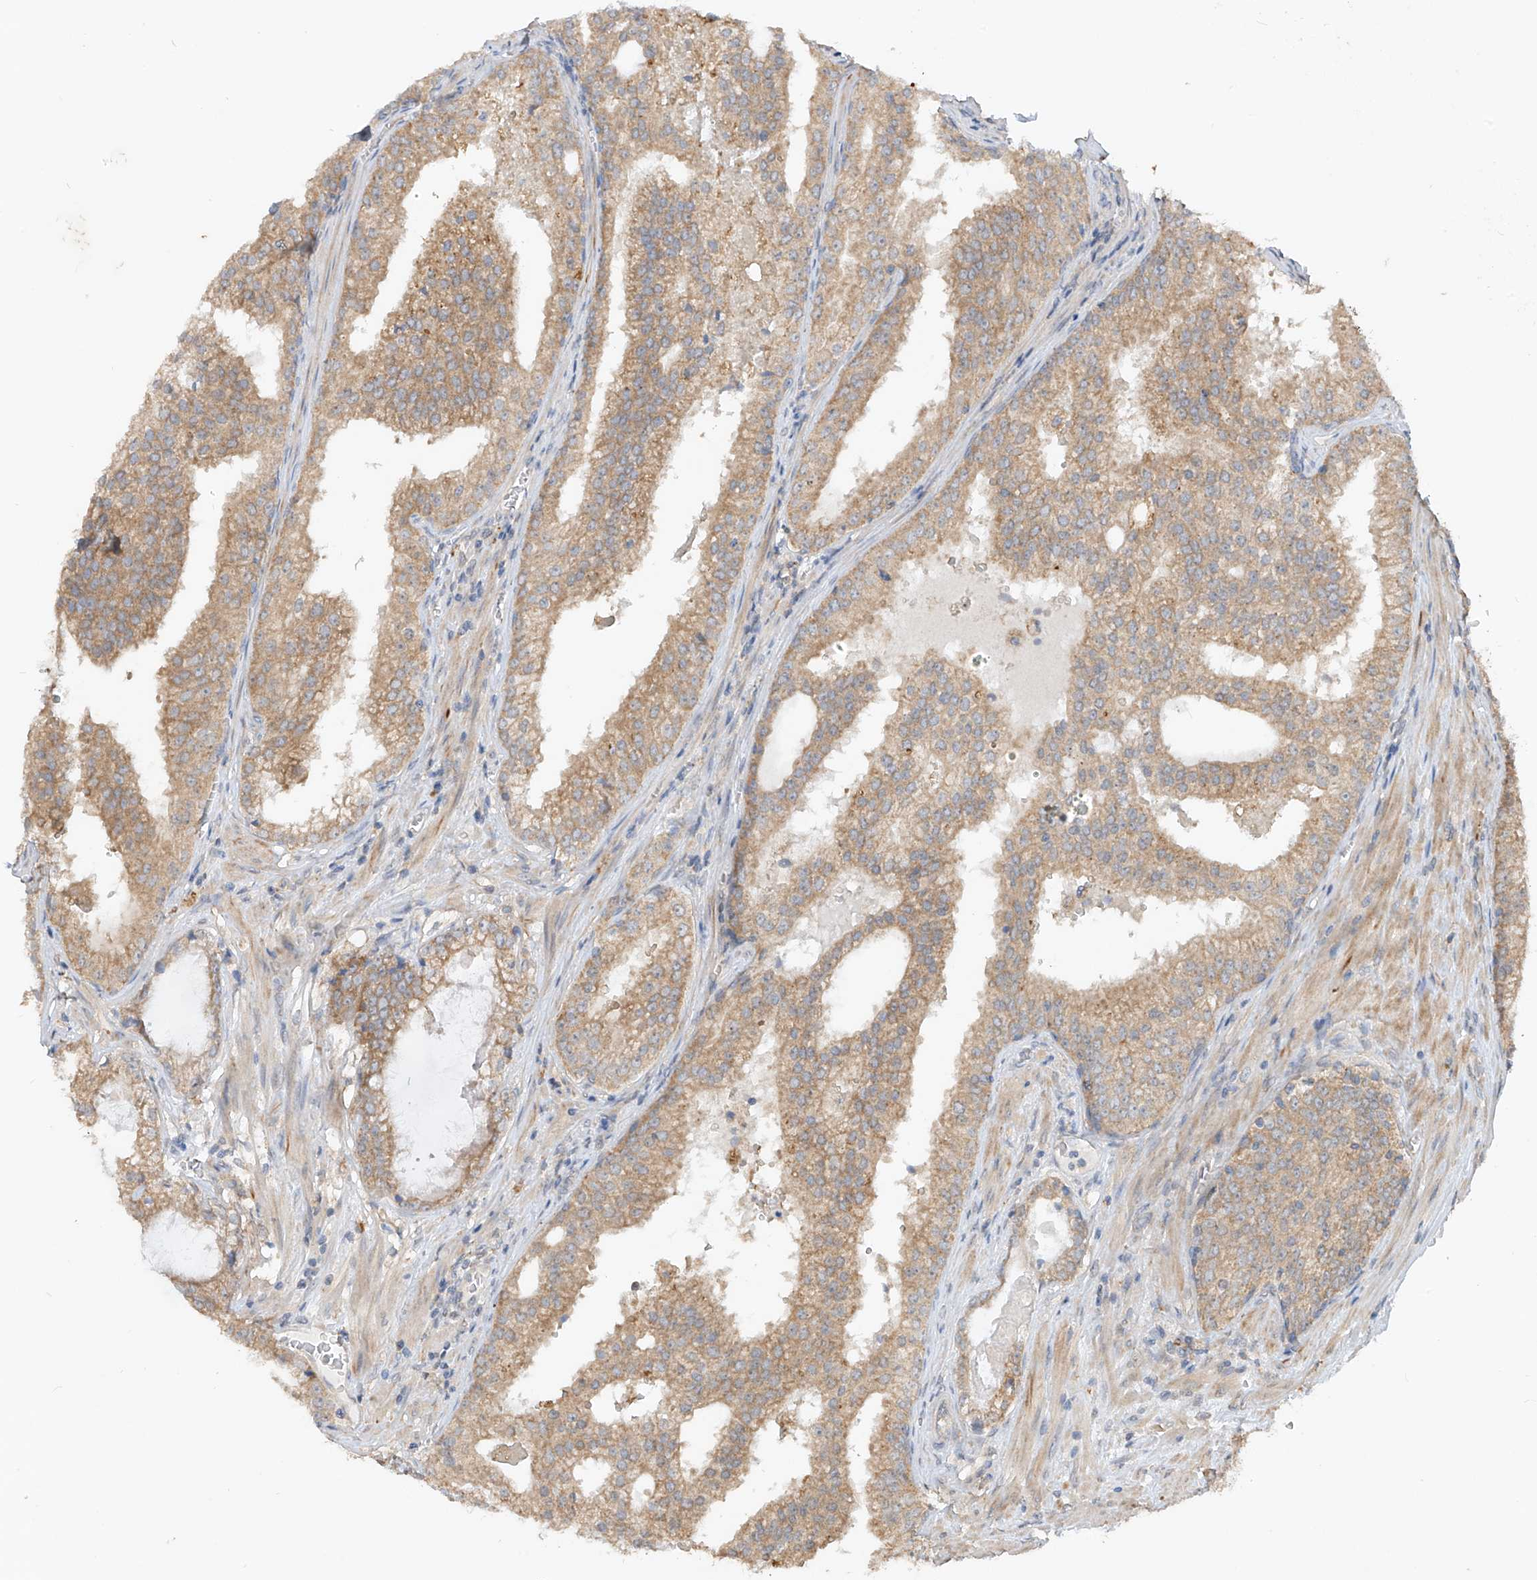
{"staining": {"intensity": "moderate", "quantity": ">75%", "location": "cytoplasmic/membranous"}, "tissue": "prostate cancer", "cell_type": "Tumor cells", "image_type": "cancer", "snomed": [{"axis": "morphology", "description": "Adenocarcinoma, High grade"}, {"axis": "topography", "description": "Prostate"}], "caption": "This is a histology image of immunohistochemistry staining of prostate cancer (high-grade adenocarcinoma), which shows moderate expression in the cytoplasmic/membranous of tumor cells.", "gene": "MTUS2", "patient": {"sex": "male", "age": 68}}